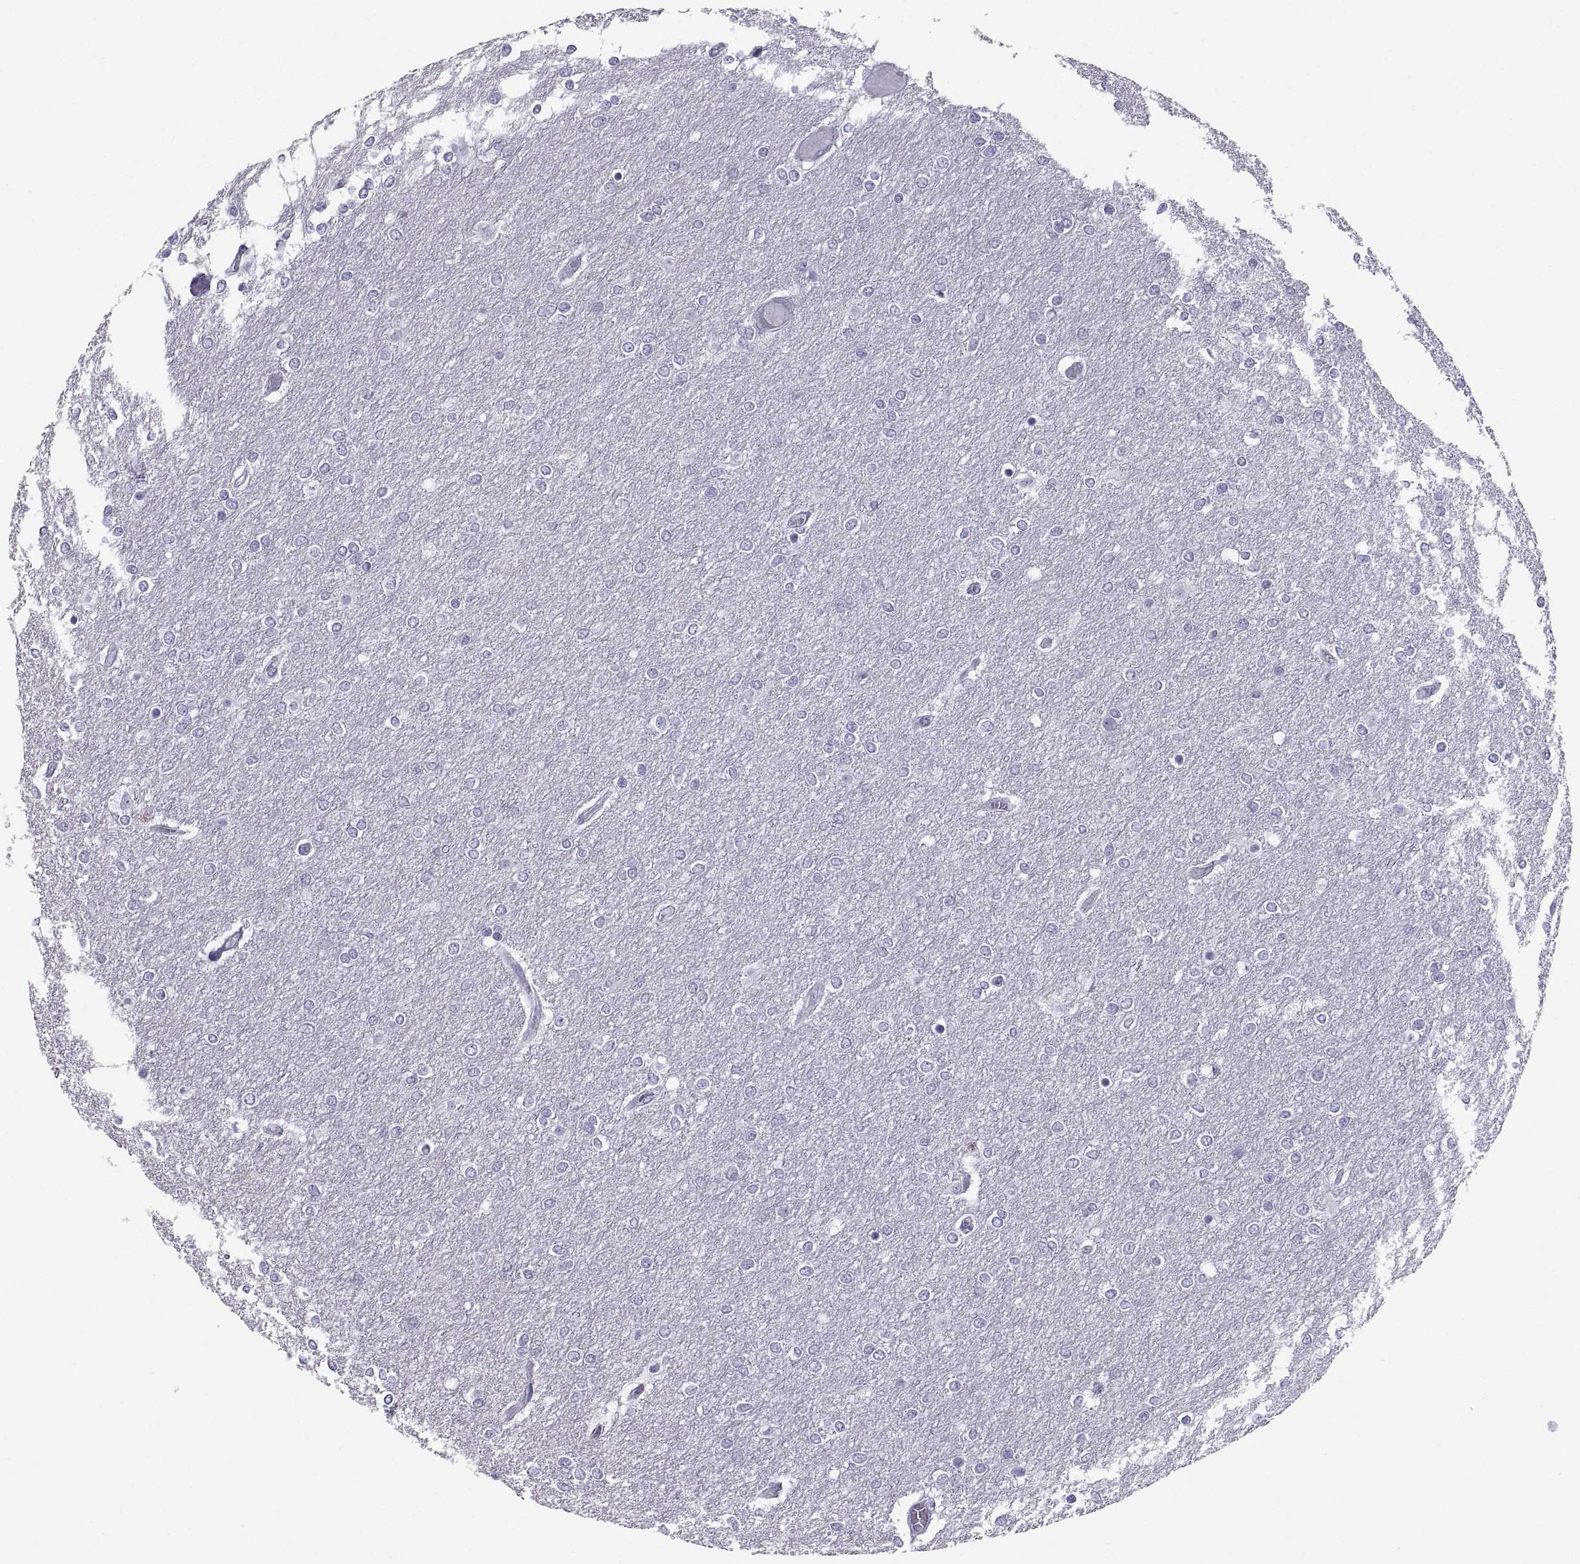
{"staining": {"intensity": "negative", "quantity": "none", "location": "none"}, "tissue": "glioma", "cell_type": "Tumor cells", "image_type": "cancer", "snomed": [{"axis": "morphology", "description": "Glioma, malignant, High grade"}, {"axis": "topography", "description": "Brain"}], "caption": "Immunohistochemical staining of glioma exhibits no significant staining in tumor cells.", "gene": "PCSK1N", "patient": {"sex": "female", "age": 61}}